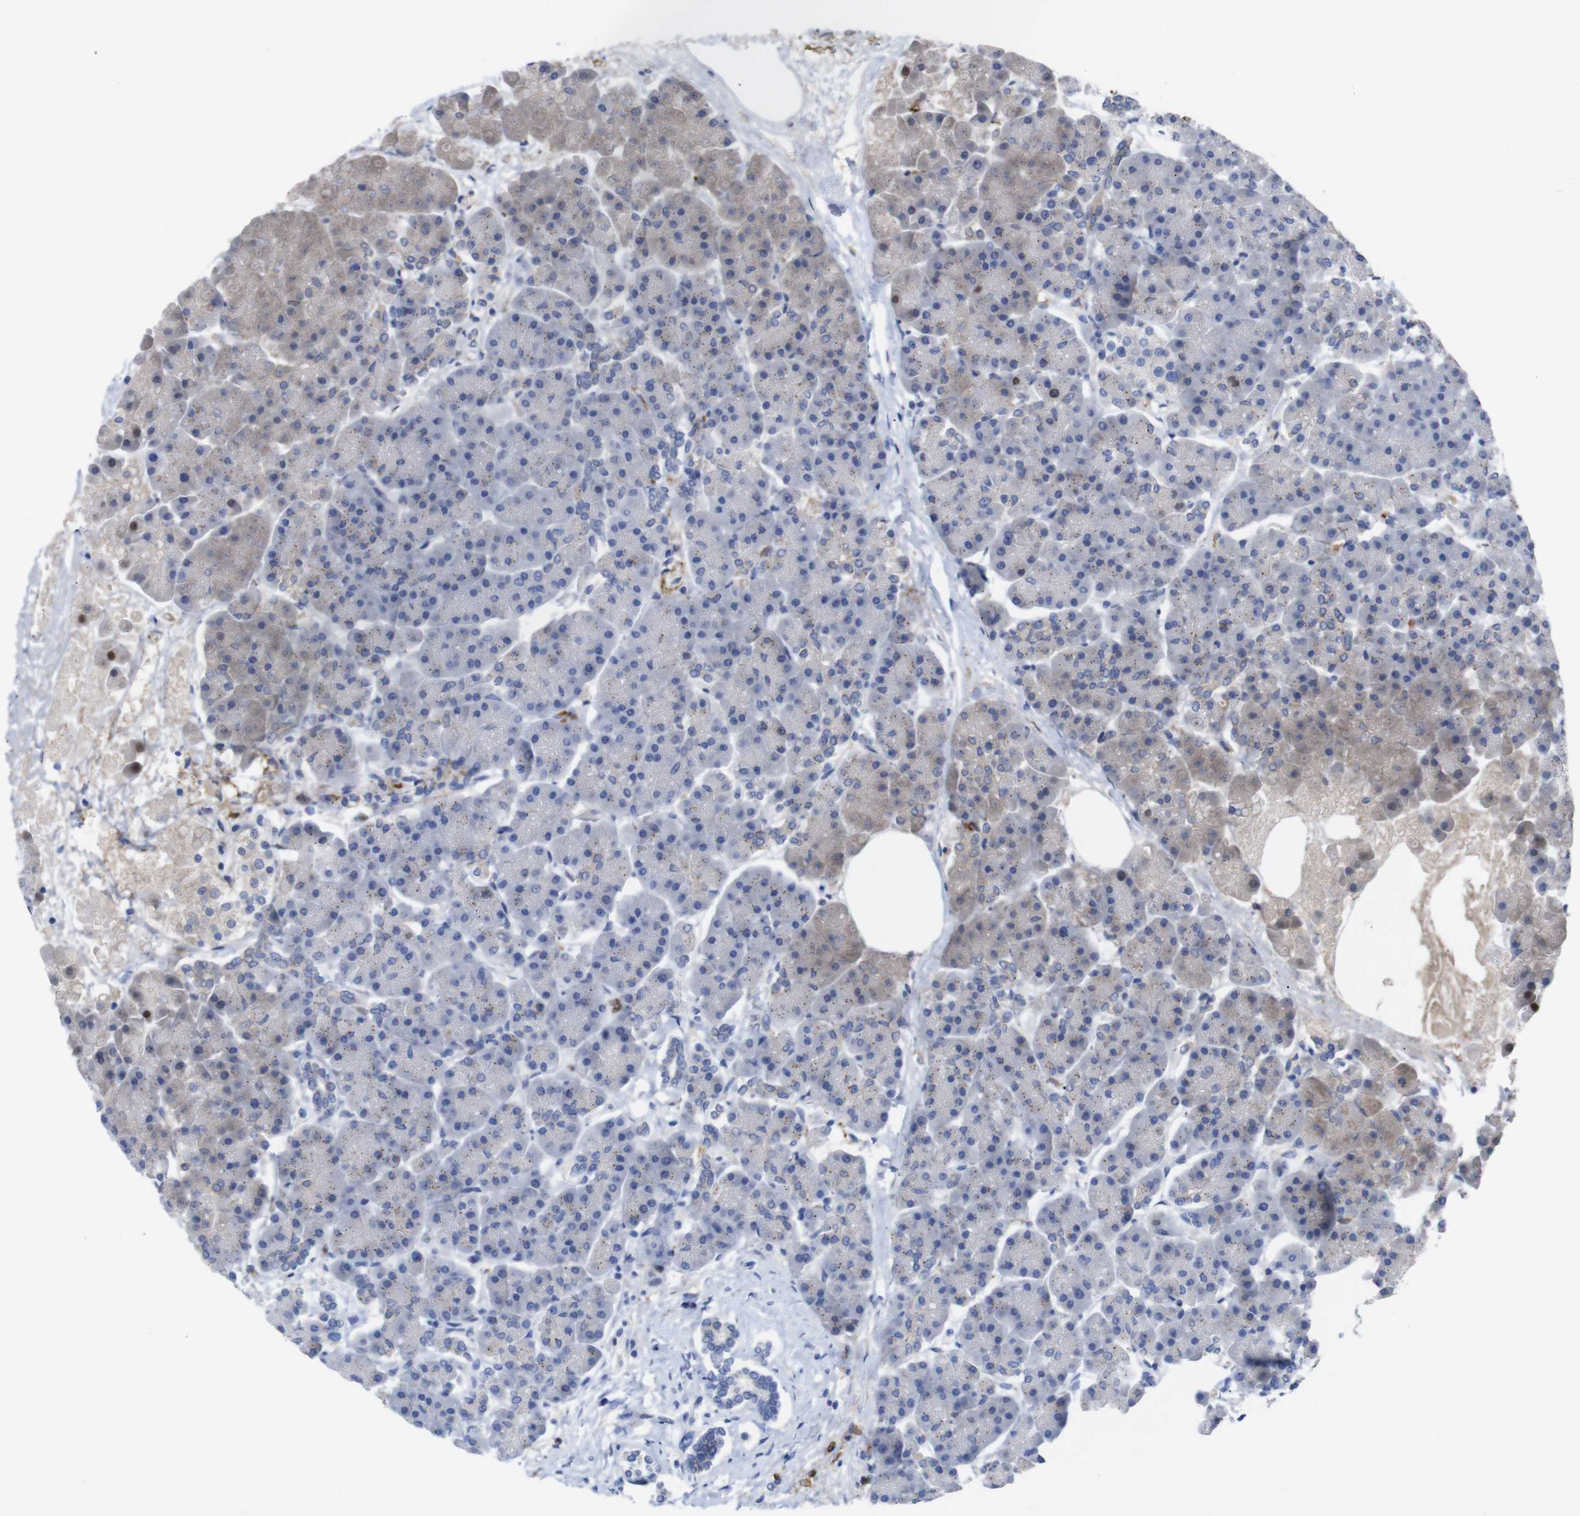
{"staining": {"intensity": "negative", "quantity": "none", "location": "none"}, "tissue": "pancreas", "cell_type": "Exocrine glandular cells", "image_type": "normal", "snomed": [{"axis": "morphology", "description": "Normal tissue, NOS"}, {"axis": "topography", "description": "Pancreas"}], "caption": "Exocrine glandular cells are negative for brown protein staining in normal pancreas.", "gene": "C5AR1", "patient": {"sex": "female", "age": 70}}